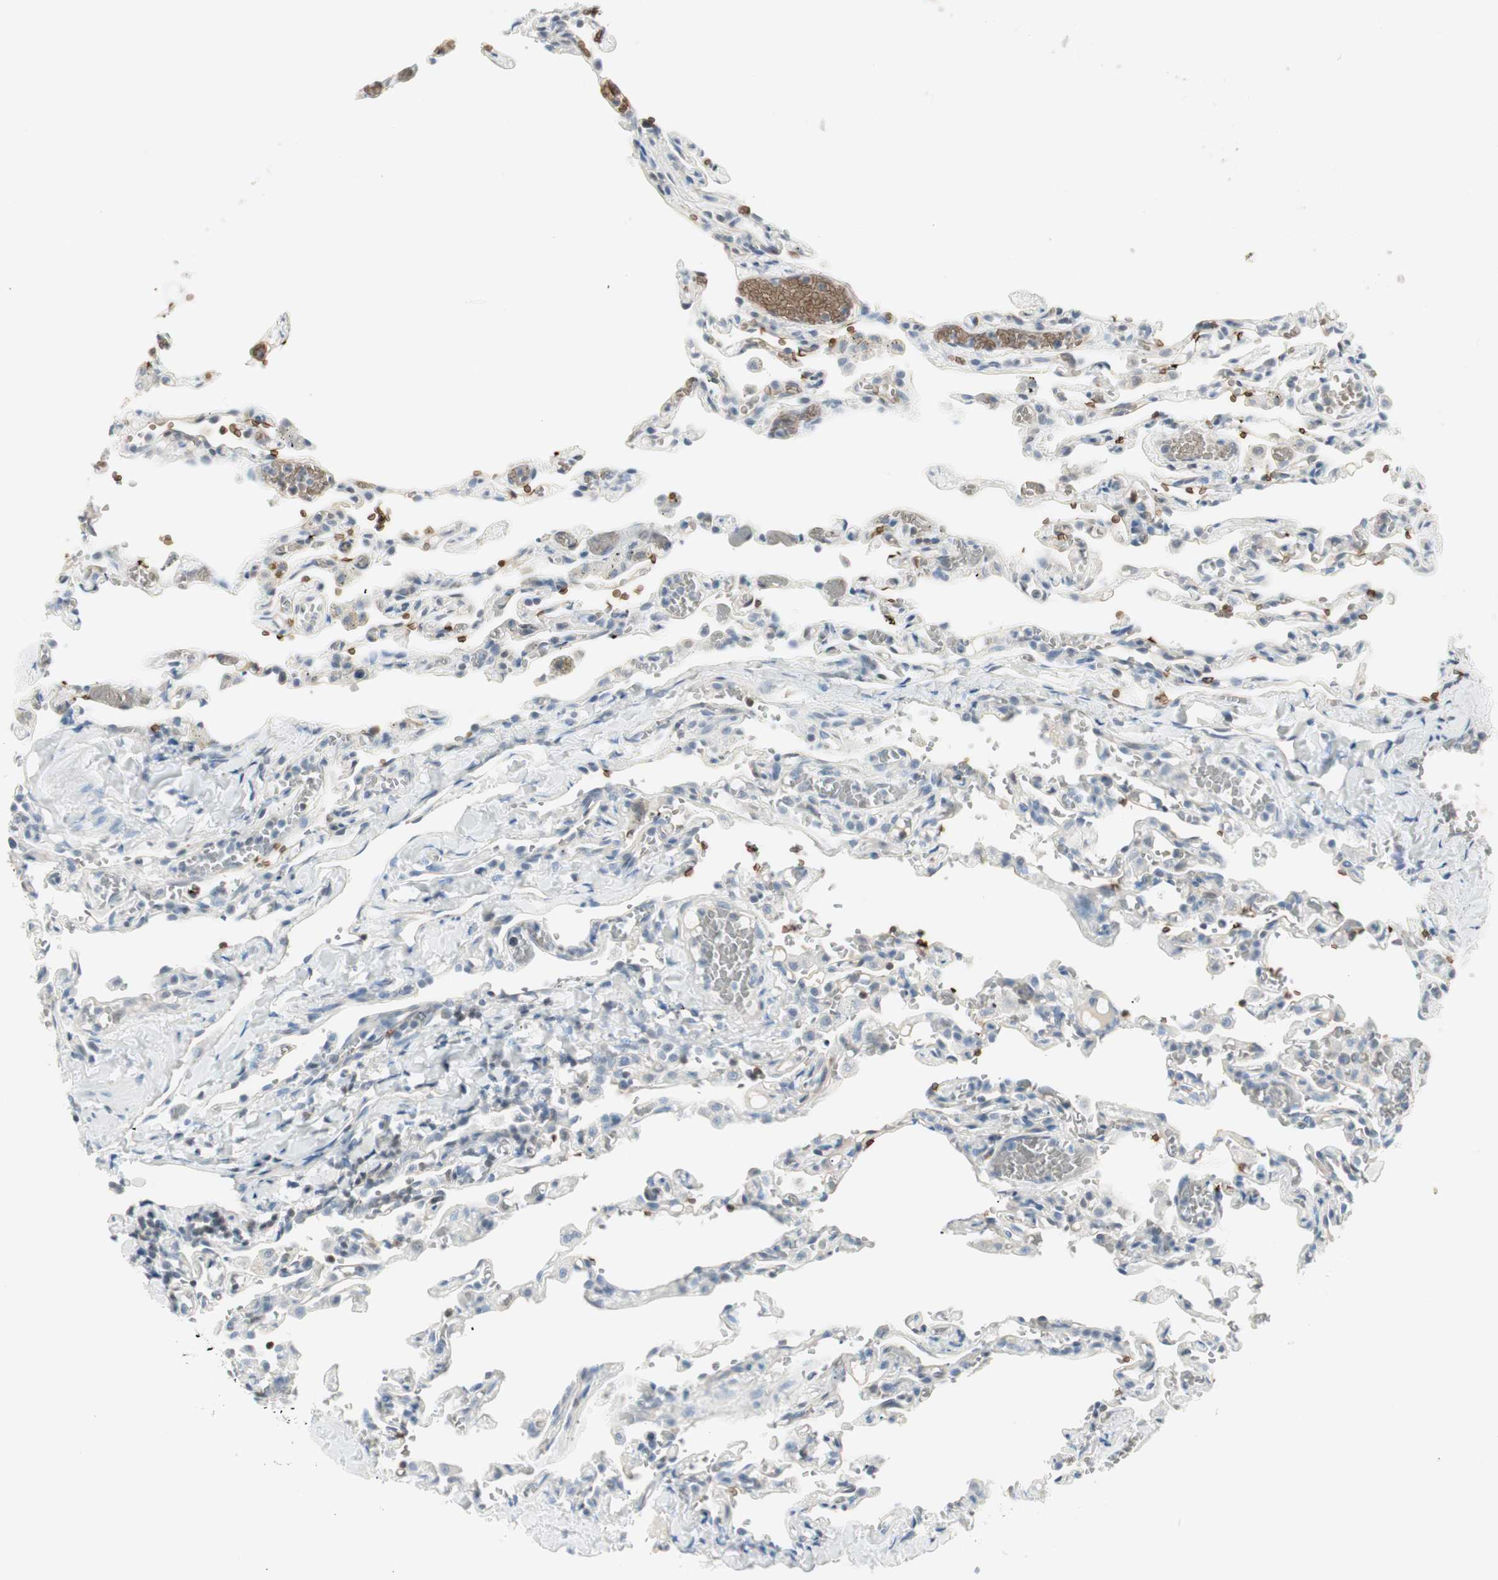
{"staining": {"intensity": "weak", "quantity": "<25%", "location": "cytoplasmic/membranous"}, "tissue": "lung", "cell_type": "Alveolar cells", "image_type": "normal", "snomed": [{"axis": "morphology", "description": "Normal tissue, NOS"}, {"axis": "topography", "description": "Lung"}], "caption": "Alveolar cells show no significant staining in benign lung. Nuclei are stained in blue.", "gene": "MAP4K1", "patient": {"sex": "male", "age": 21}}